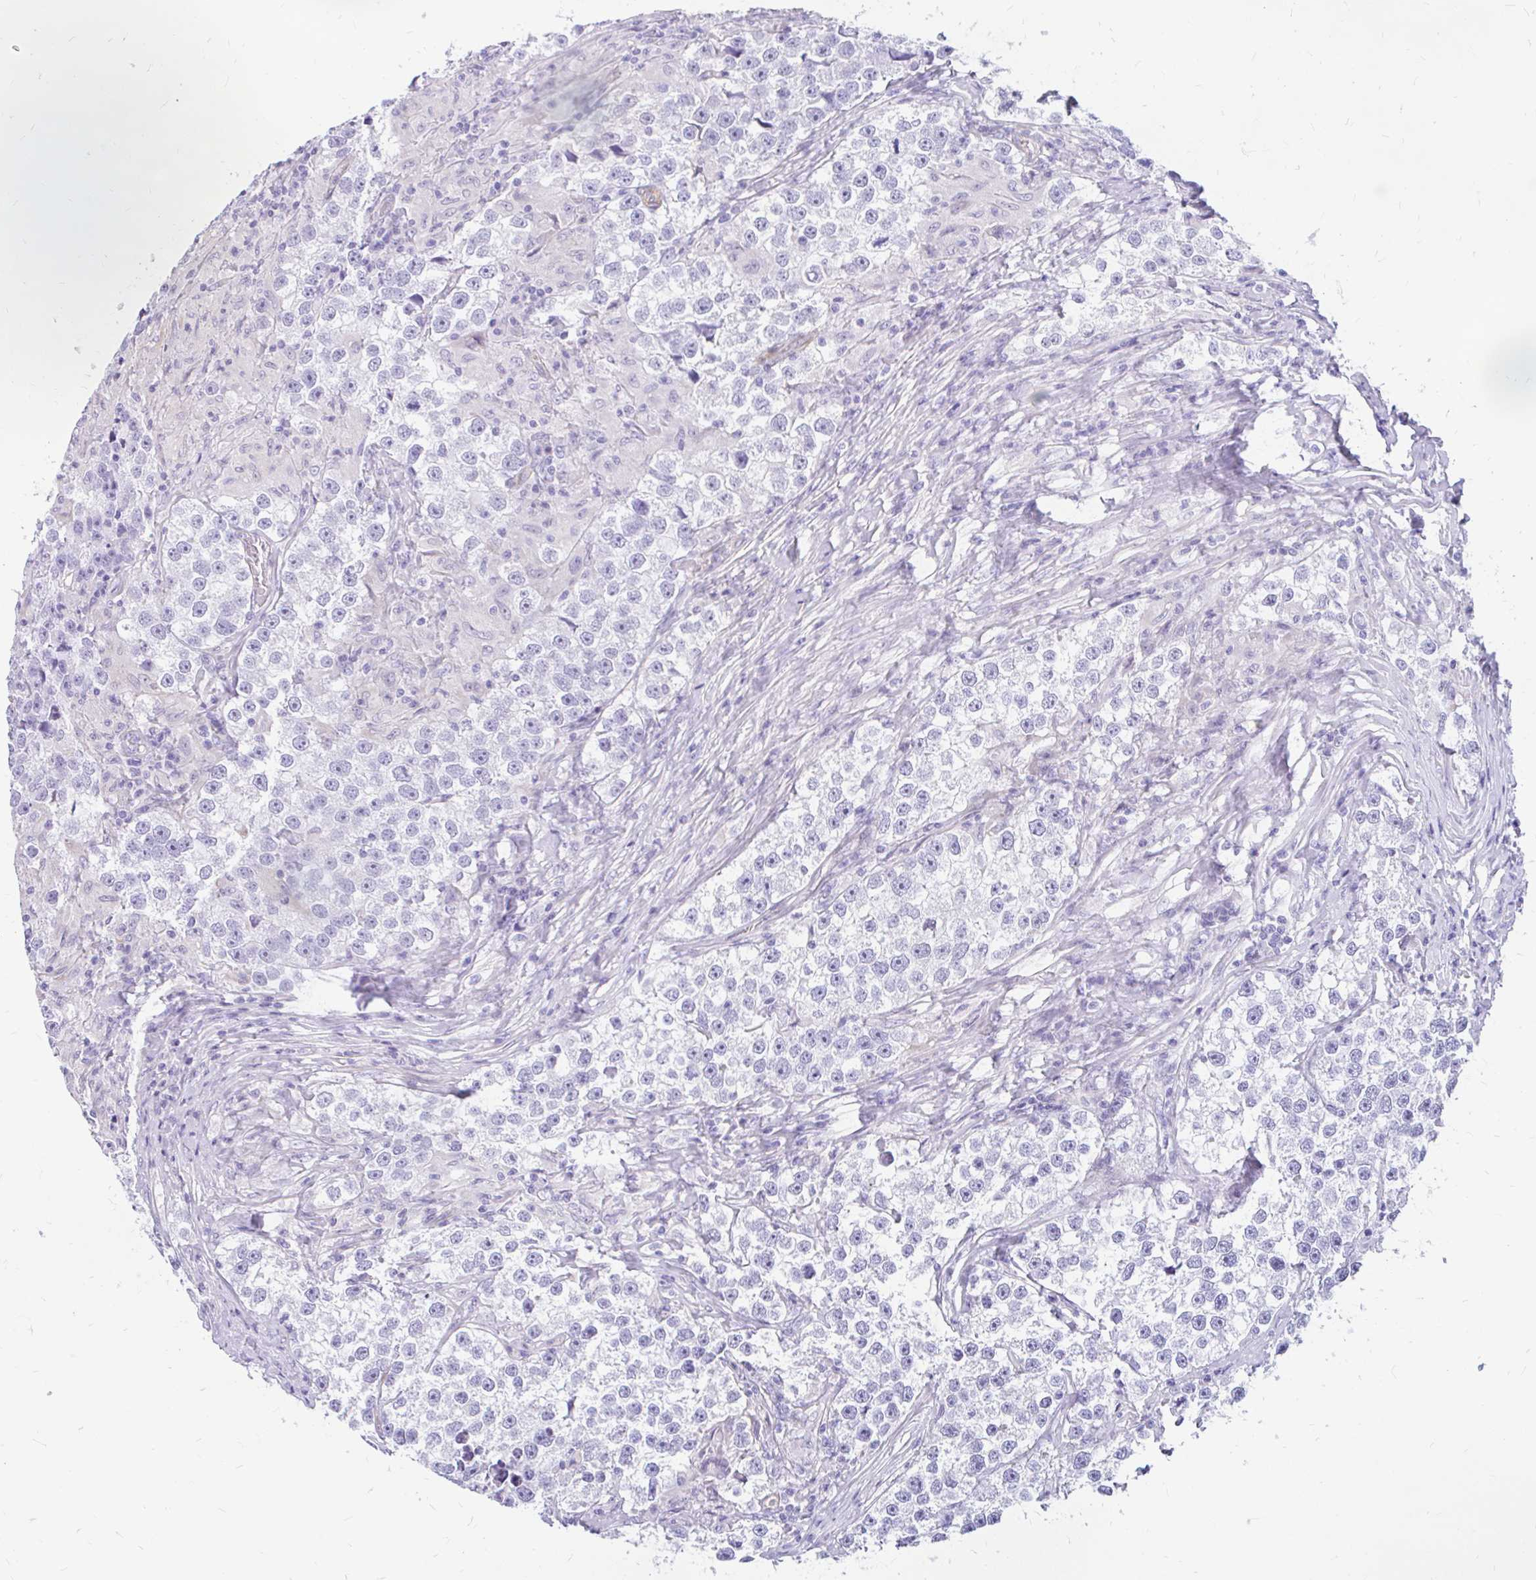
{"staining": {"intensity": "negative", "quantity": "none", "location": "none"}, "tissue": "testis cancer", "cell_type": "Tumor cells", "image_type": "cancer", "snomed": [{"axis": "morphology", "description": "Seminoma, NOS"}, {"axis": "topography", "description": "Testis"}], "caption": "IHC micrograph of neoplastic tissue: testis cancer (seminoma) stained with DAB demonstrates no significant protein expression in tumor cells.", "gene": "FAM83C", "patient": {"sex": "male", "age": 46}}